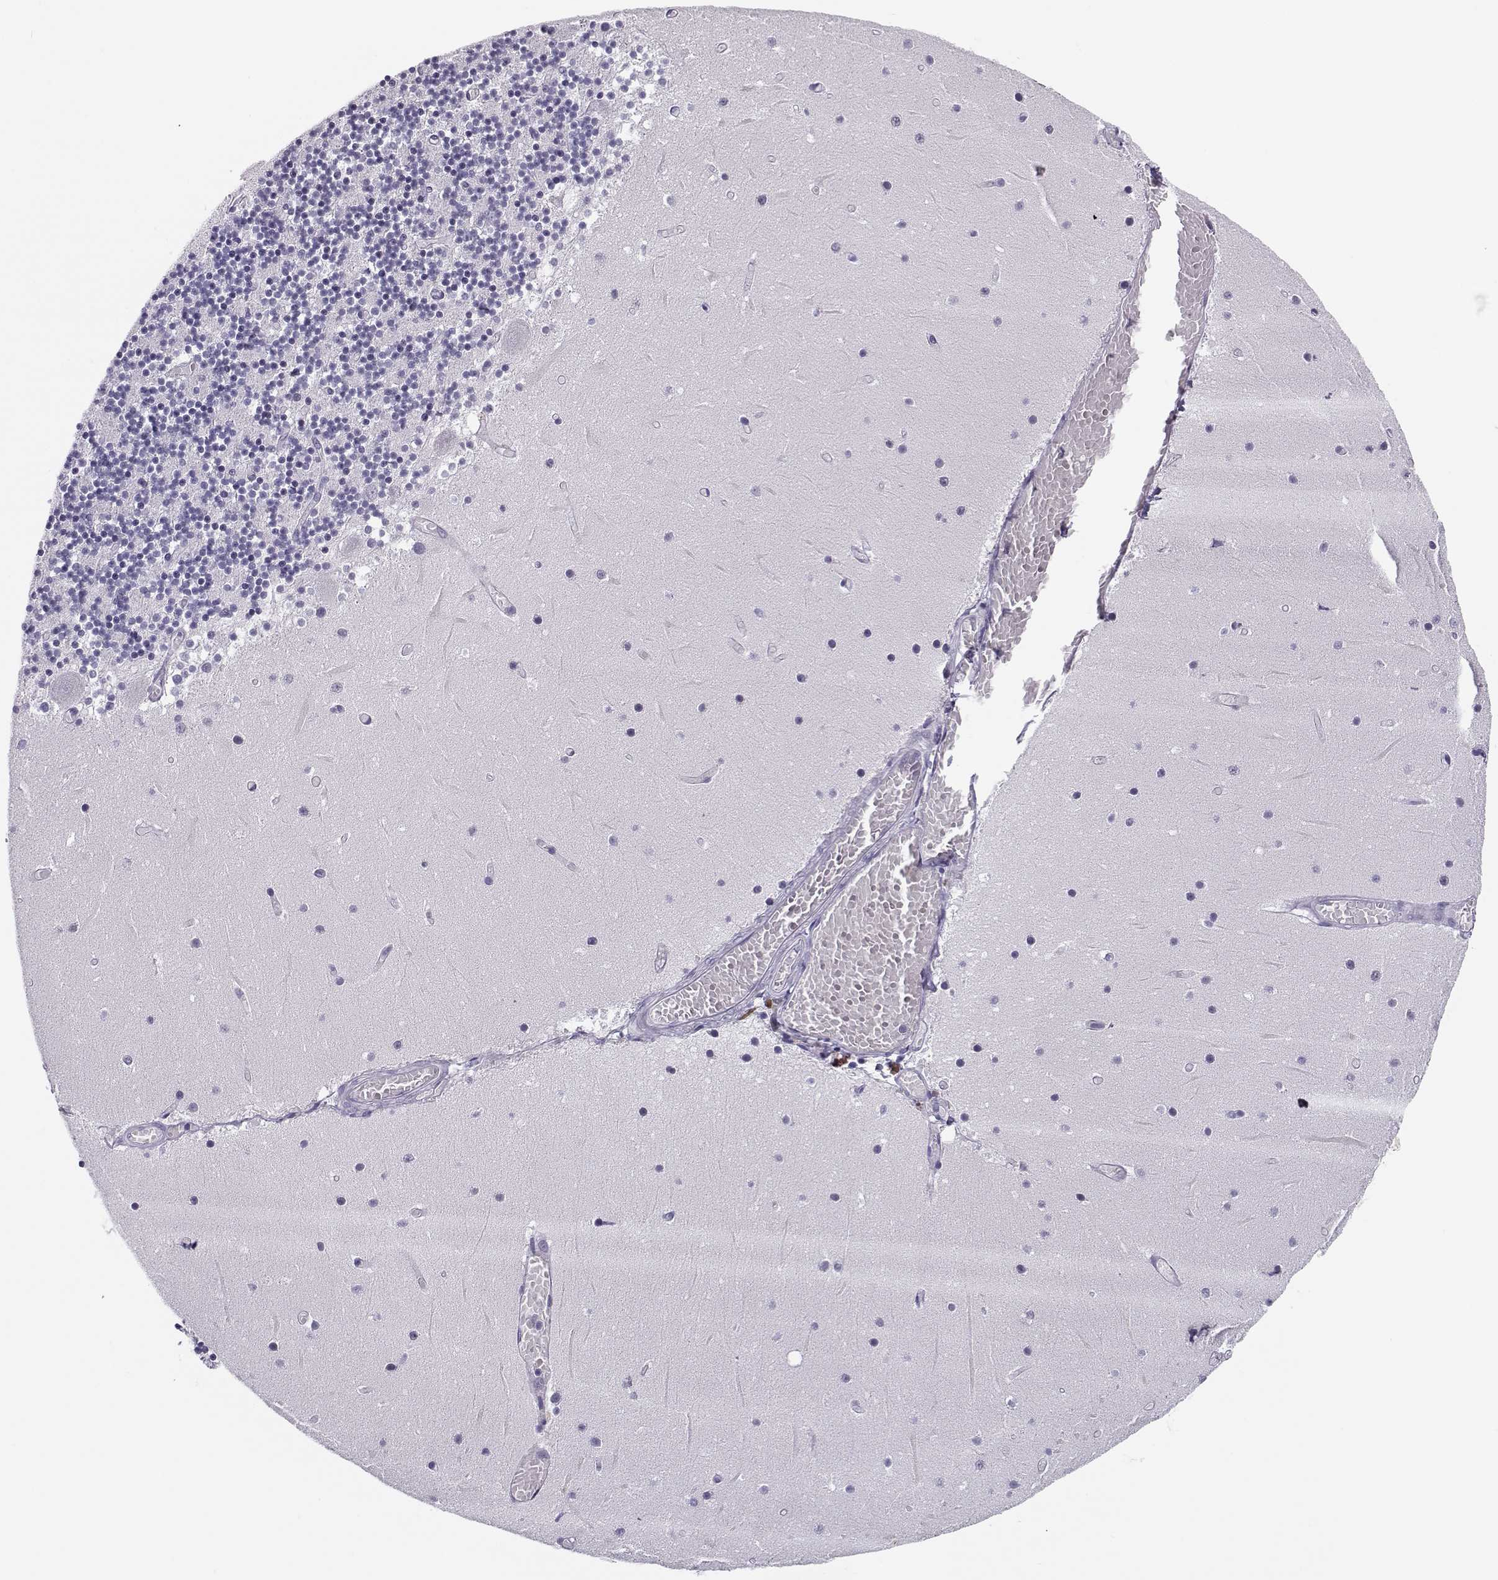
{"staining": {"intensity": "negative", "quantity": "none", "location": "none"}, "tissue": "cerebellum", "cell_type": "Cells in granular layer", "image_type": "normal", "snomed": [{"axis": "morphology", "description": "Normal tissue, NOS"}, {"axis": "topography", "description": "Cerebellum"}], "caption": "This histopathology image is of normal cerebellum stained with immunohistochemistry (IHC) to label a protein in brown with the nuclei are counter-stained blue. There is no expression in cells in granular layer. (IHC, brightfield microscopy, high magnification).", "gene": "CFAP77", "patient": {"sex": "female", "age": 28}}